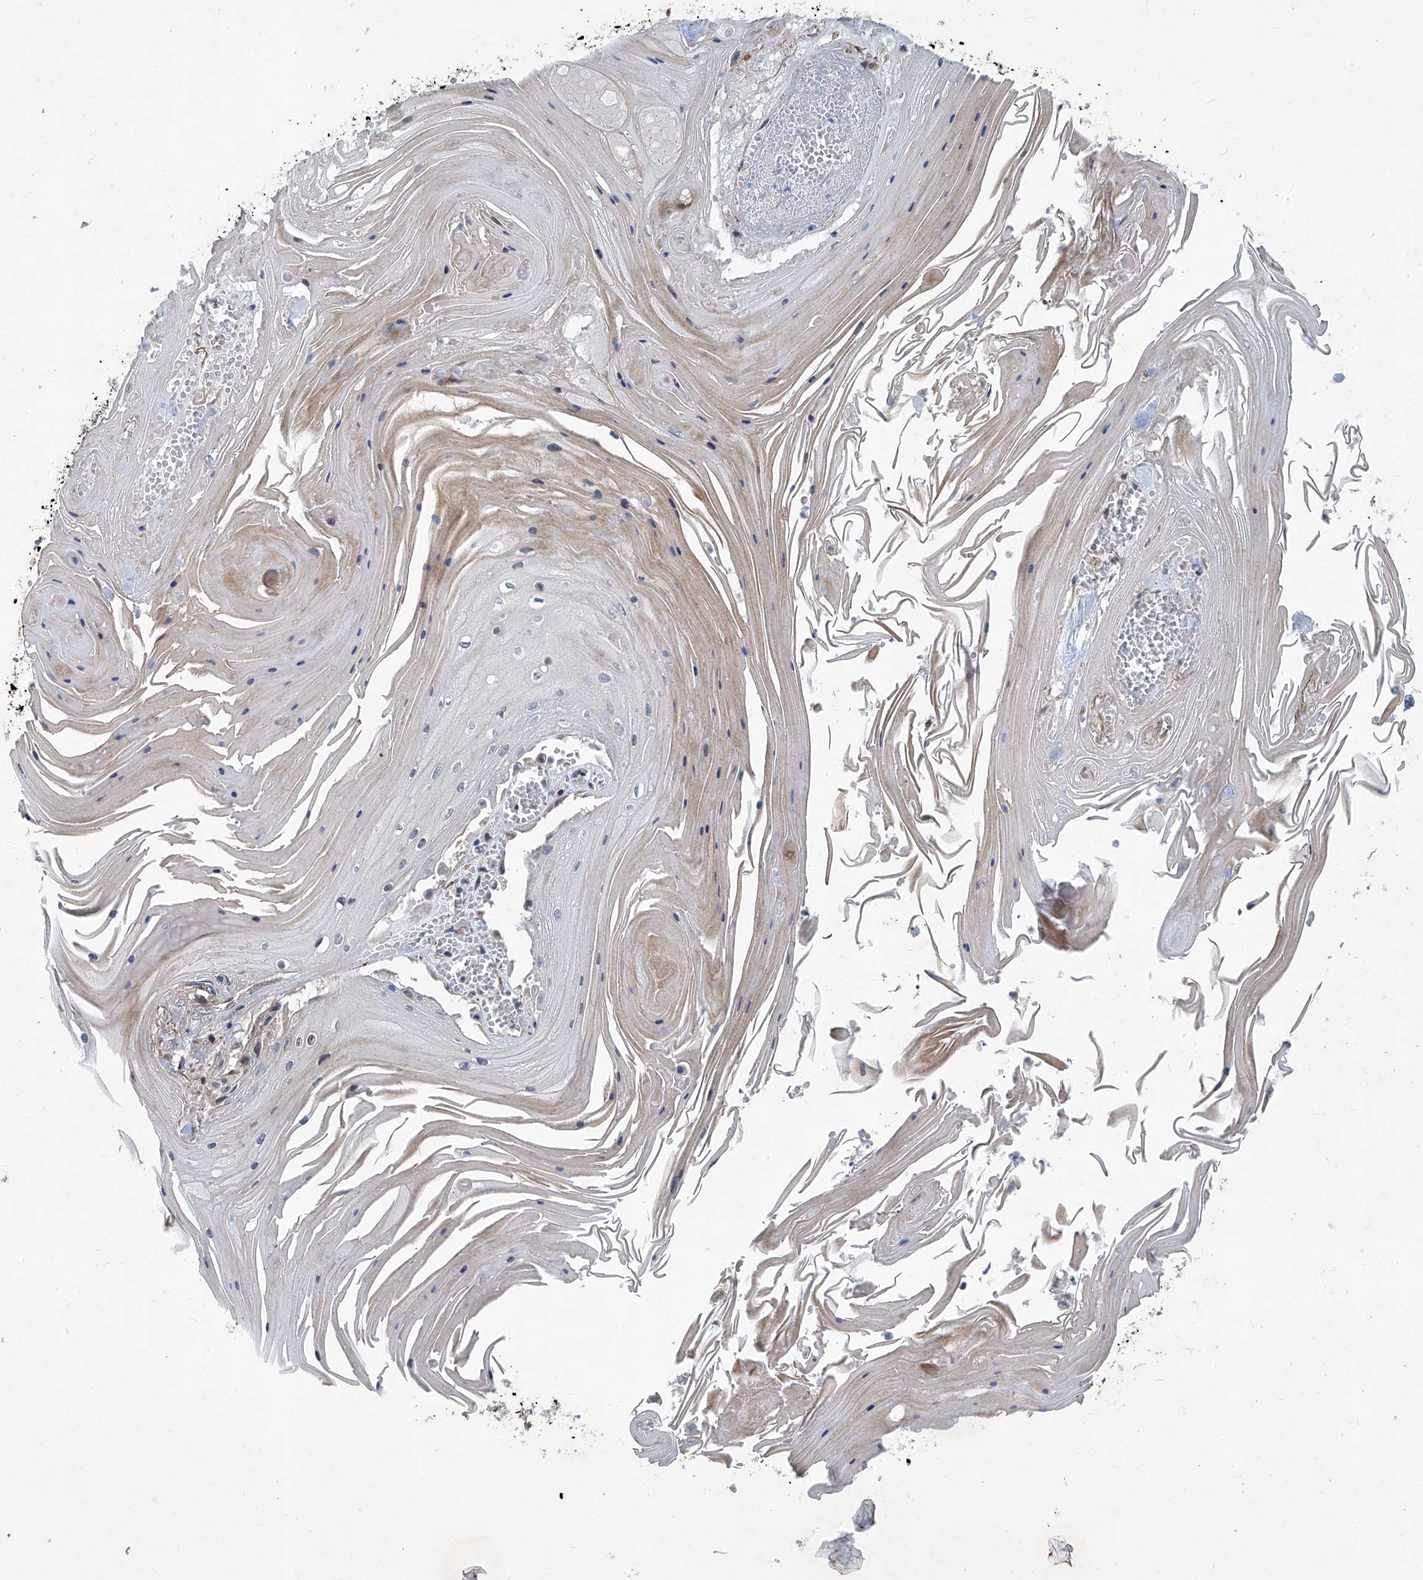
{"staining": {"intensity": "moderate", "quantity": "<25%", "location": "cytoplasmic/membranous"}, "tissue": "skin cancer", "cell_type": "Tumor cells", "image_type": "cancer", "snomed": [{"axis": "morphology", "description": "Squamous cell carcinoma, NOS"}, {"axis": "topography", "description": "Skin"}], "caption": "Approximately <25% of tumor cells in human skin squamous cell carcinoma demonstrate moderate cytoplasmic/membranous protein staining as visualized by brown immunohistochemical staining.", "gene": "GPR132", "patient": {"sex": "male", "age": 74}}